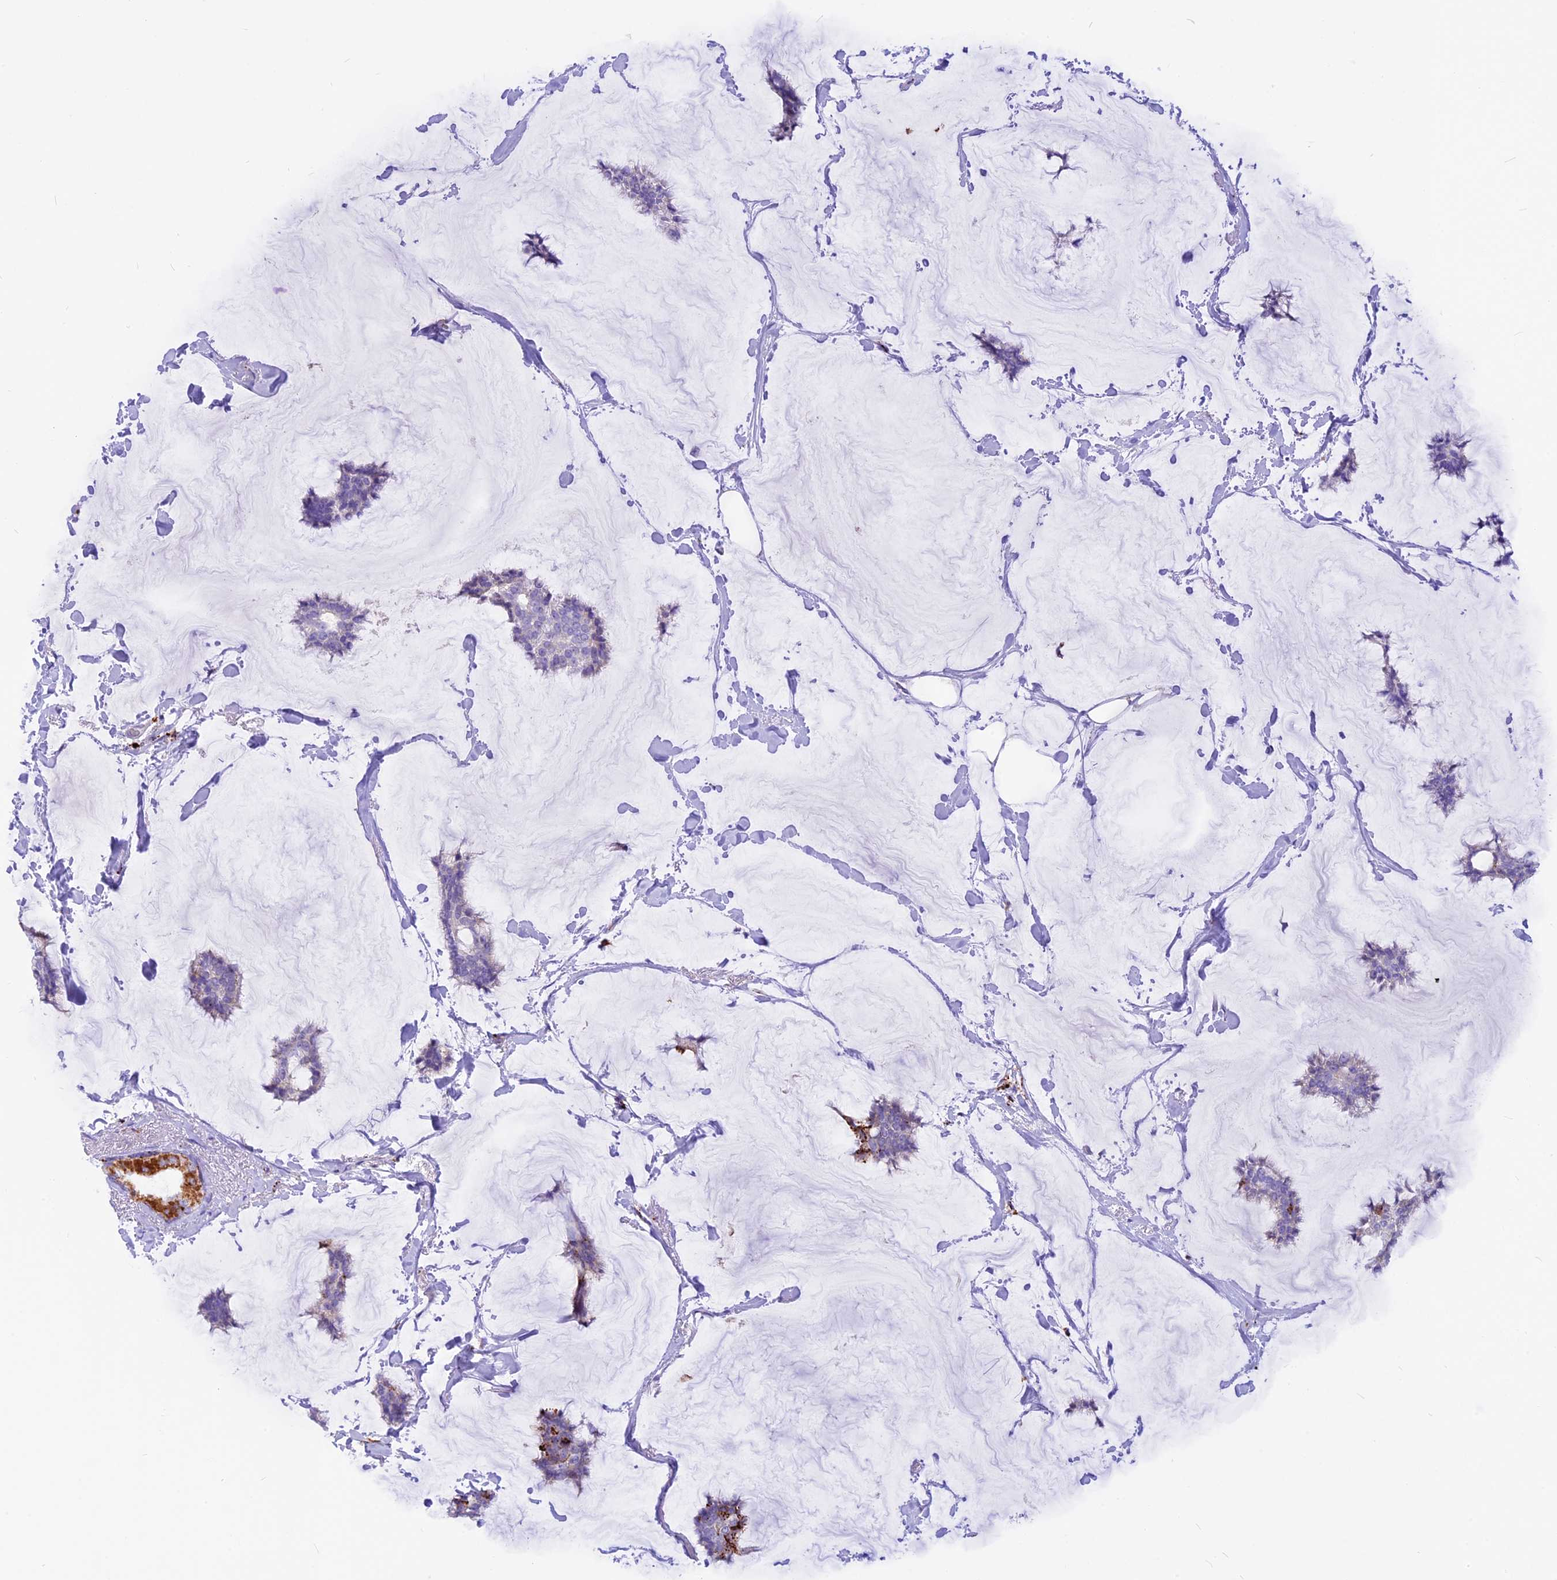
{"staining": {"intensity": "moderate", "quantity": "25%-75%", "location": "cytoplasmic/membranous"}, "tissue": "breast cancer", "cell_type": "Tumor cells", "image_type": "cancer", "snomed": [{"axis": "morphology", "description": "Duct carcinoma"}, {"axis": "topography", "description": "Breast"}], "caption": "High-power microscopy captured an IHC micrograph of breast cancer (invasive ductal carcinoma), revealing moderate cytoplasmic/membranous positivity in approximately 25%-75% of tumor cells.", "gene": "THRSP", "patient": {"sex": "female", "age": 93}}